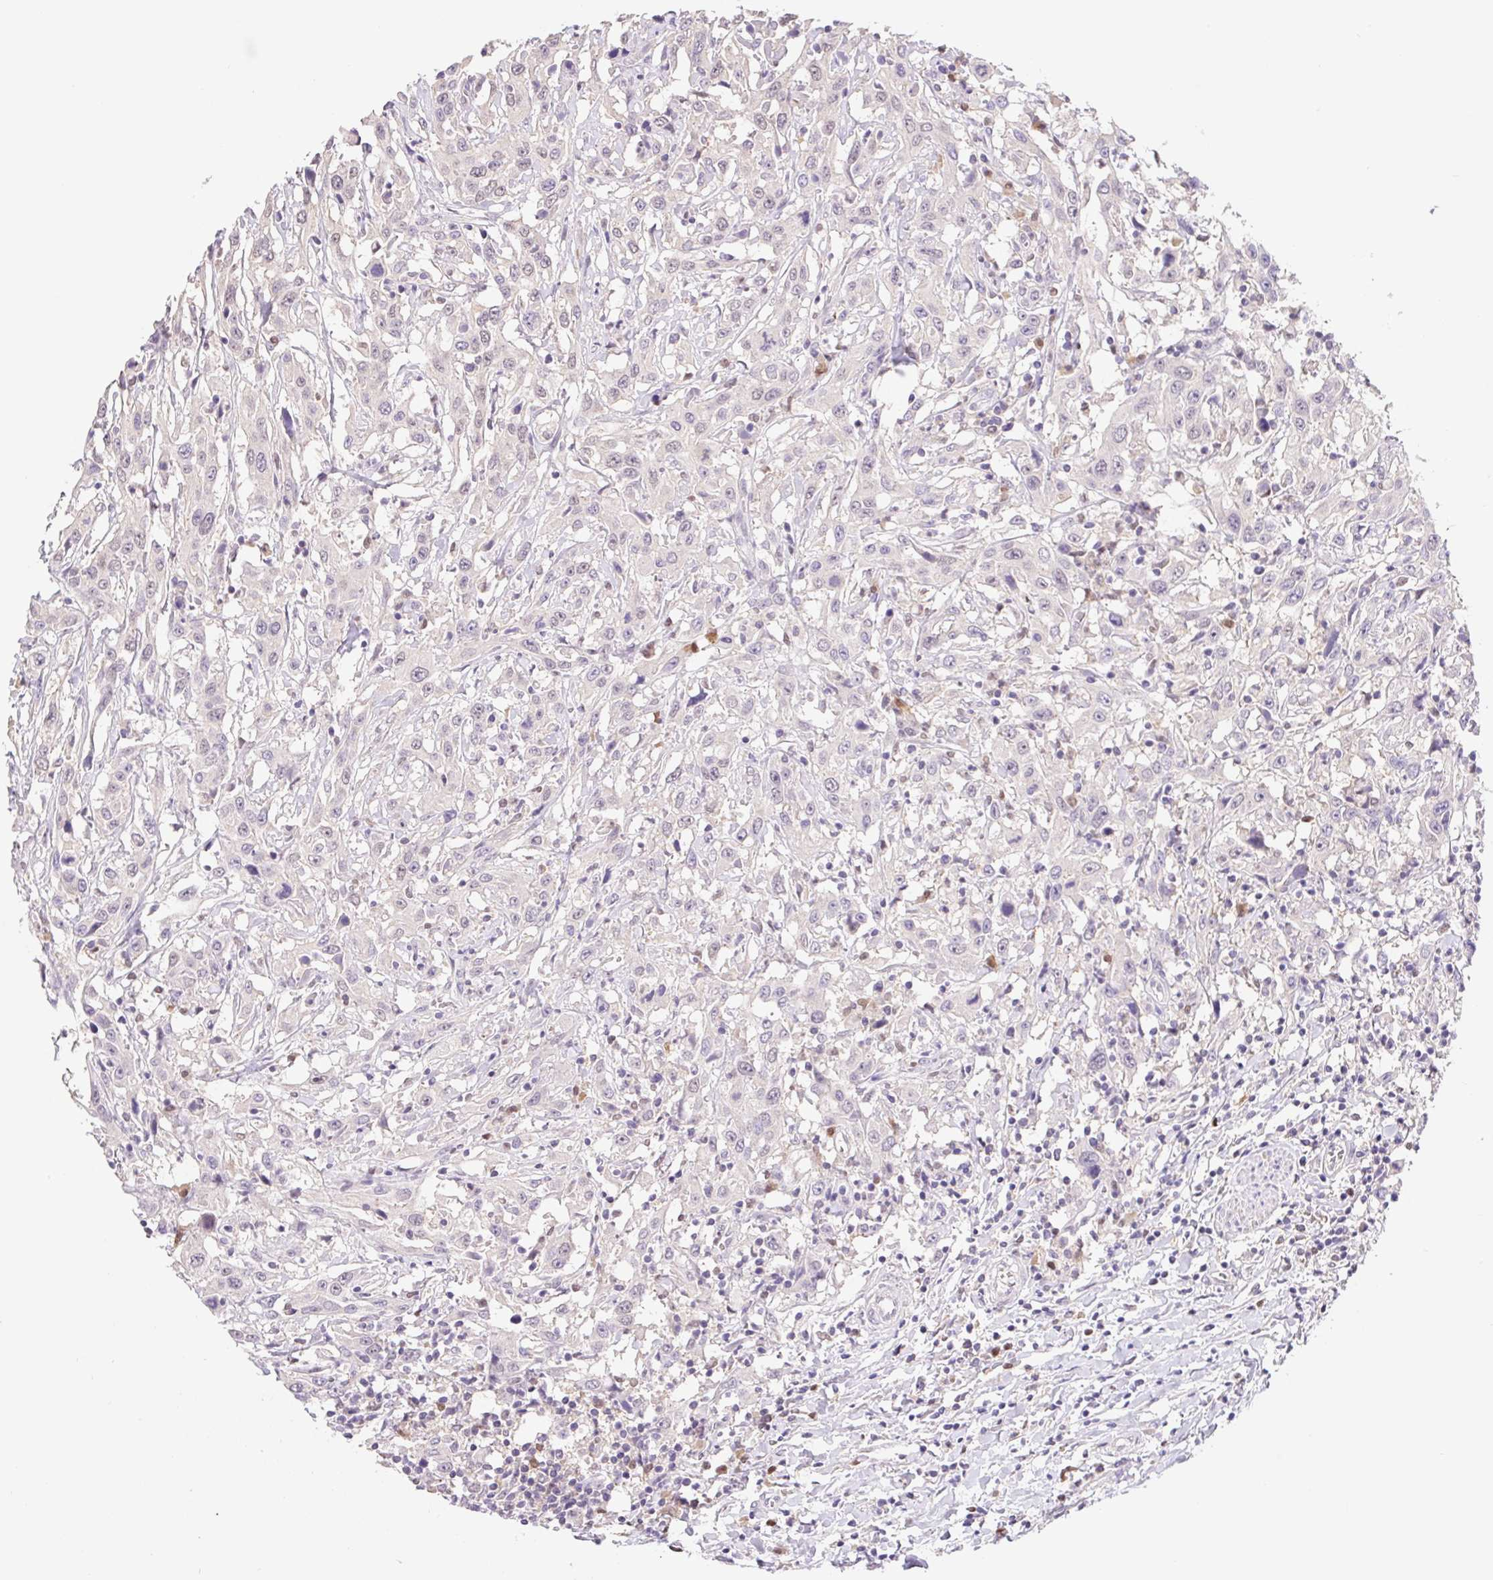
{"staining": {"intensity": "negative", "quantity": "none", "location": "none"}, "tissue": "urothelial cancer", "cell_type": "Tumor cells", "image_type": "cancer", "snomed": [{"axis": "morphology", "description": "Urothelial carcinoma, High grade"}, {"axis": "topography", "description": "Urinary bladder"}], "caption": "Immunohistochemistry (IHC) histopathology image of neoplastic tissue: human high-grade urothelial carcinoma stained with DAB exhibits no significant protein expression in tumor cells.", "gene": "L3MBTL4", "patient": {"sex": "male", "age": 61}}